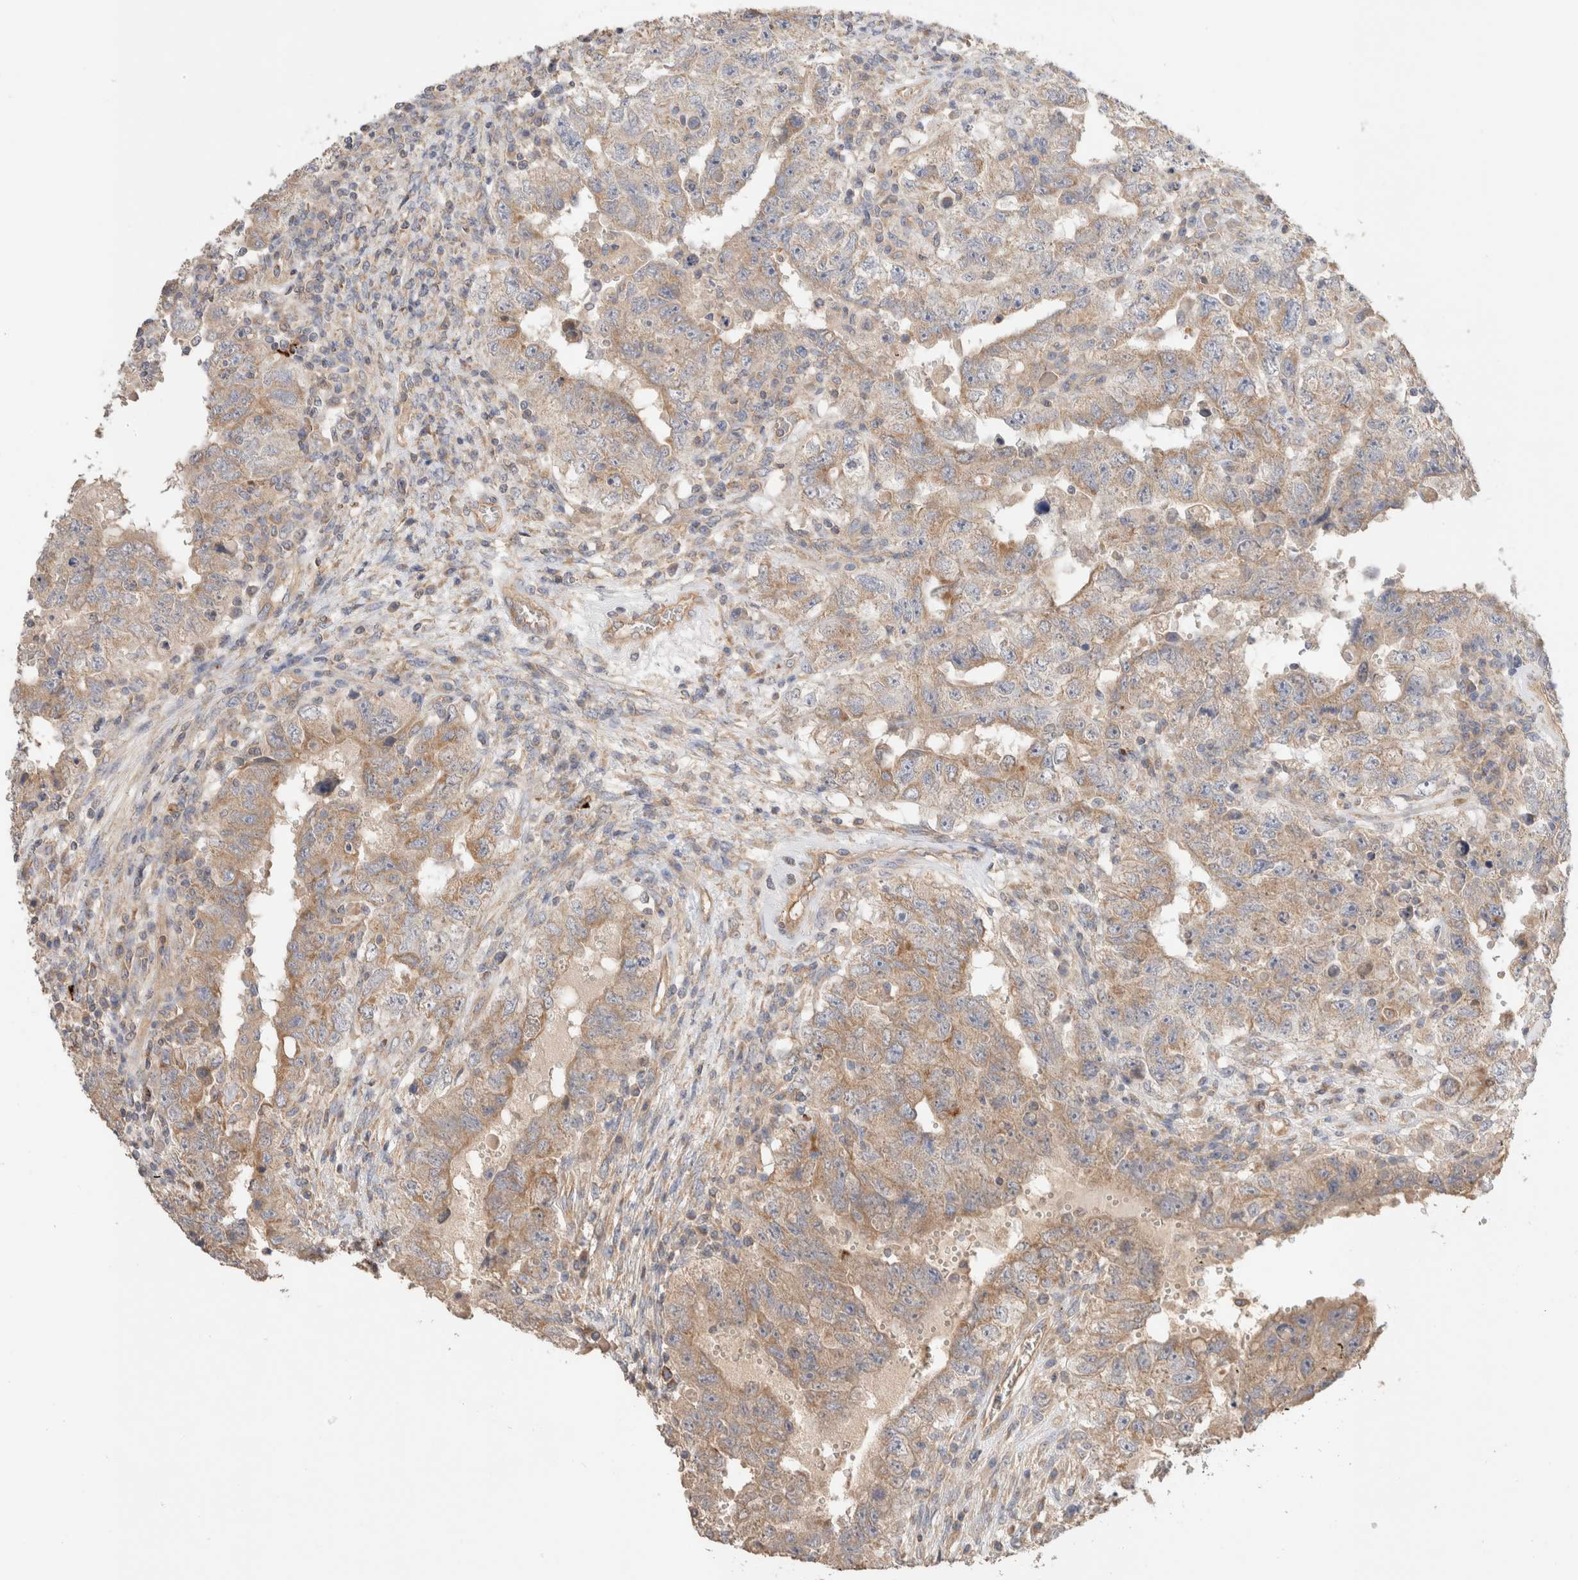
{"staining": {"intensity": "weak", "quantity": ">75%", "location": "cytoplasmic/membranous"}, "tissue": "testis cancer", "cell_type": "Tumor cells", "image_type": "cancer", "snomed": [{"axis": "morphology", "description": "Carcinoma, Embryonal, NOS"}, {"axis": "topography", "description": "Testis"}], "caption": "Immunohistochemistry (IHC) of human testis cancer (embryonal carcinoma) exhibits low levels of weak cytoplasmic/membranous expression in approximately >75% of tumor cells.", "gene": "B3GNTL1", "patient": {"sex": "male", "age": 26}}